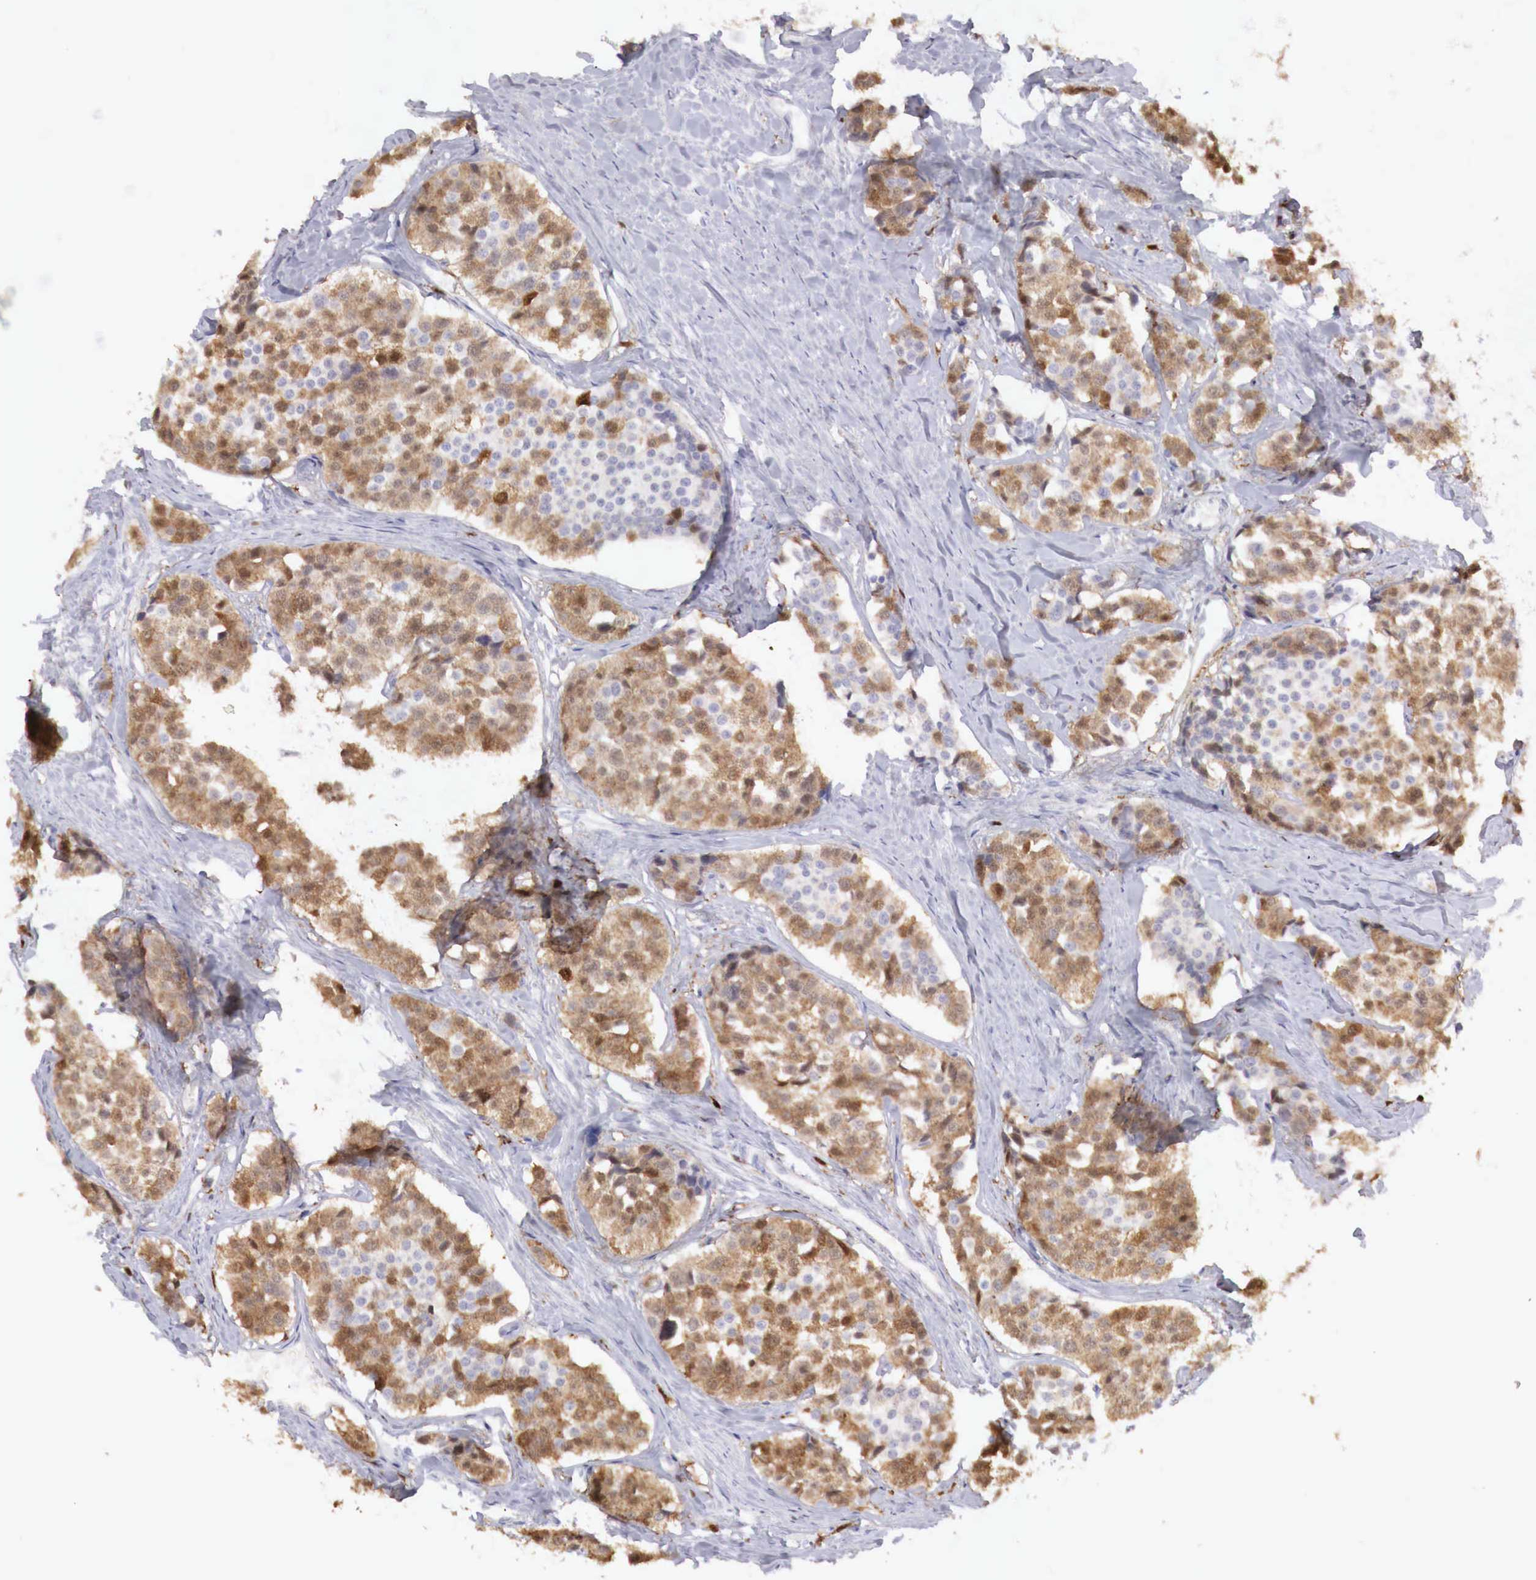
{"staining": {"intensity": "strong", "quantity": ">75%", "location": "cytoplasmic/membranous,nuclear"}, "tissue": "carcinoid", "cell_type": "Tumor cells", "image_type": "cancer", "snomed": [{"axis": "morphology", "description": "Carcinoid, malignant, NOS"}, {"axis": "topography", "description": "Small intestine"}], "caption": "Protein expression analysis of human carcinoid reveals strong cytoplasmic/membranous and nuclear staining in approximately >75% of tumor cells. The staining is performed using DAB brown chromogen to label protein expression. The nuclei are counter-stained blue using hematoxylin.", "gene": "RENBP", "patient": {"sex": "male", "age": 60}}